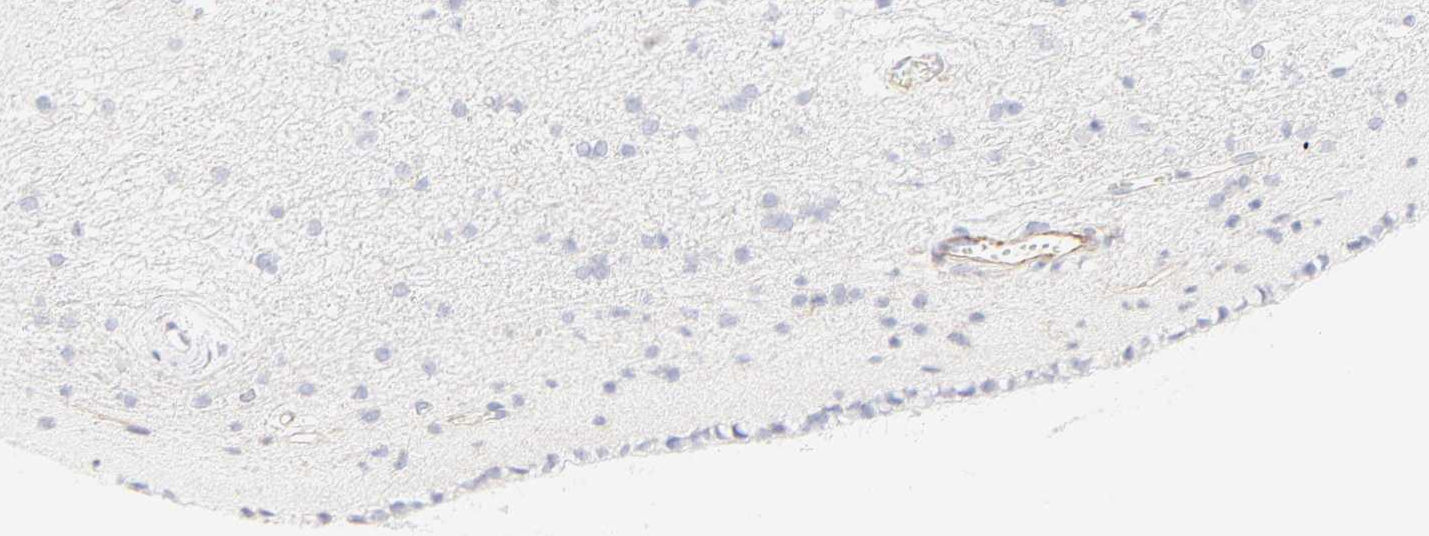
{"staining": {"intensity": "negative", "quantity": "none", "location": "none"}, "tissue": "caudate", "cell_type": "Glial cells", "image_type": "normal", "snomed": [{"axis": "morphology", "description": "Normal tissue, NOS"}, {"axis": "topography", "description": "Lateral ventricle wall"}], "caption": "DAB (3,3'-diaminobenzidine) immunohistochemical staining of unremarkable human caudate exhibits no significant expression in glial cells. The staining is performed using DAB (3,3'-diaminobenzidine) brown chromogen with nuclei counter-stained in using hematoxylin.", "gene": "ITGA5", "patient": {"sex": "female", "age": 19}}